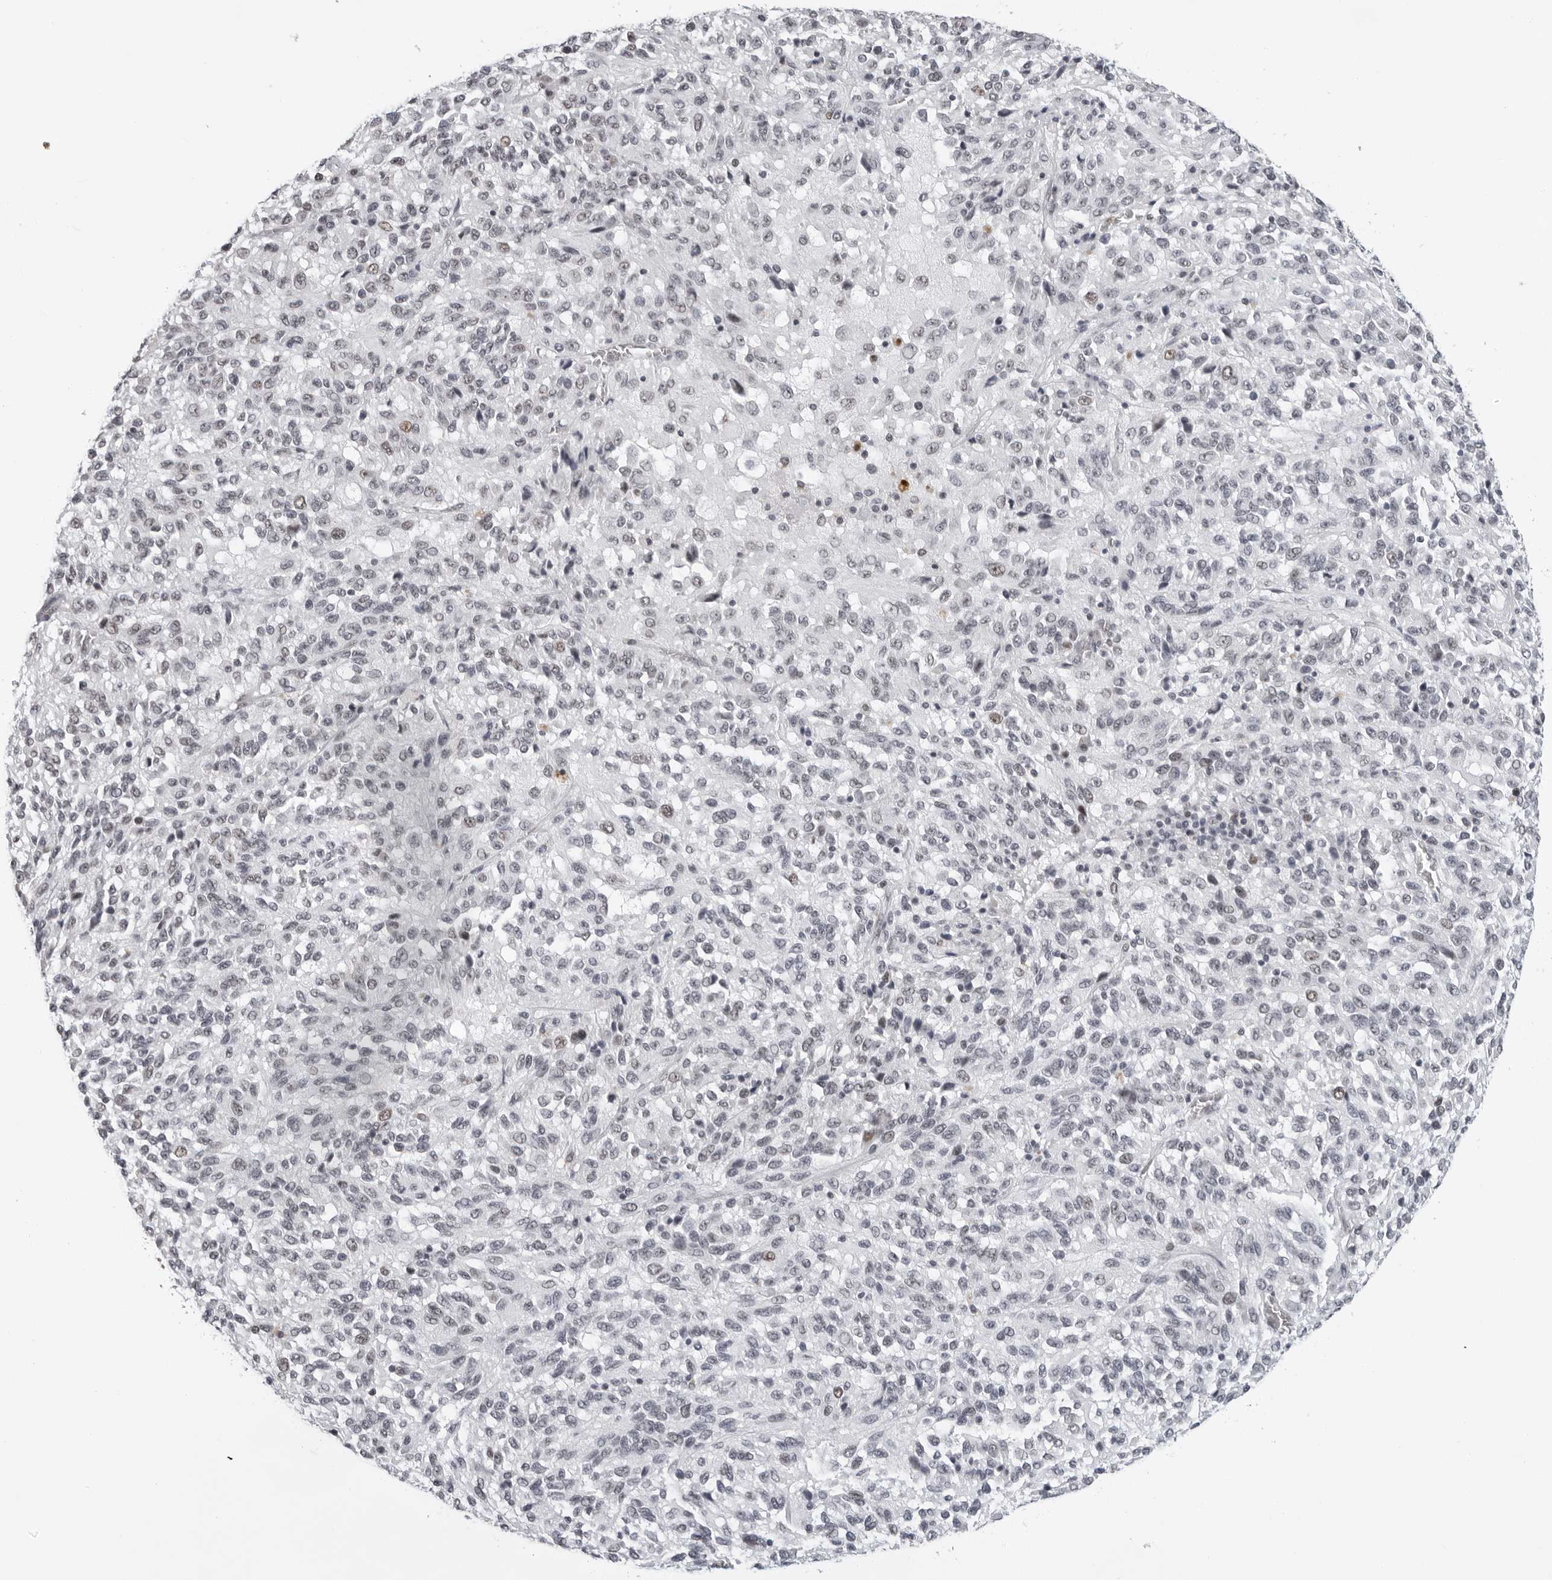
{"staining": {"intensity": "weak", "quantity": "<25%", "location": "nuclear"}, "tissue": "melanoma", "cell_type": "Tumor cells", "image_type": "cancer", "snomed": [{"axis": "morphology", "description": "Malignant melanoma, Metastatic site"}, {"axis": "topography", "description": "Lung"}], "caption": "This is a image of immunohistochemistry (IHC) staining of melanoma, which shows no positivity in tumor cells.", "gene": "USP1", "patient": {"sex": "male", "age": 64}}